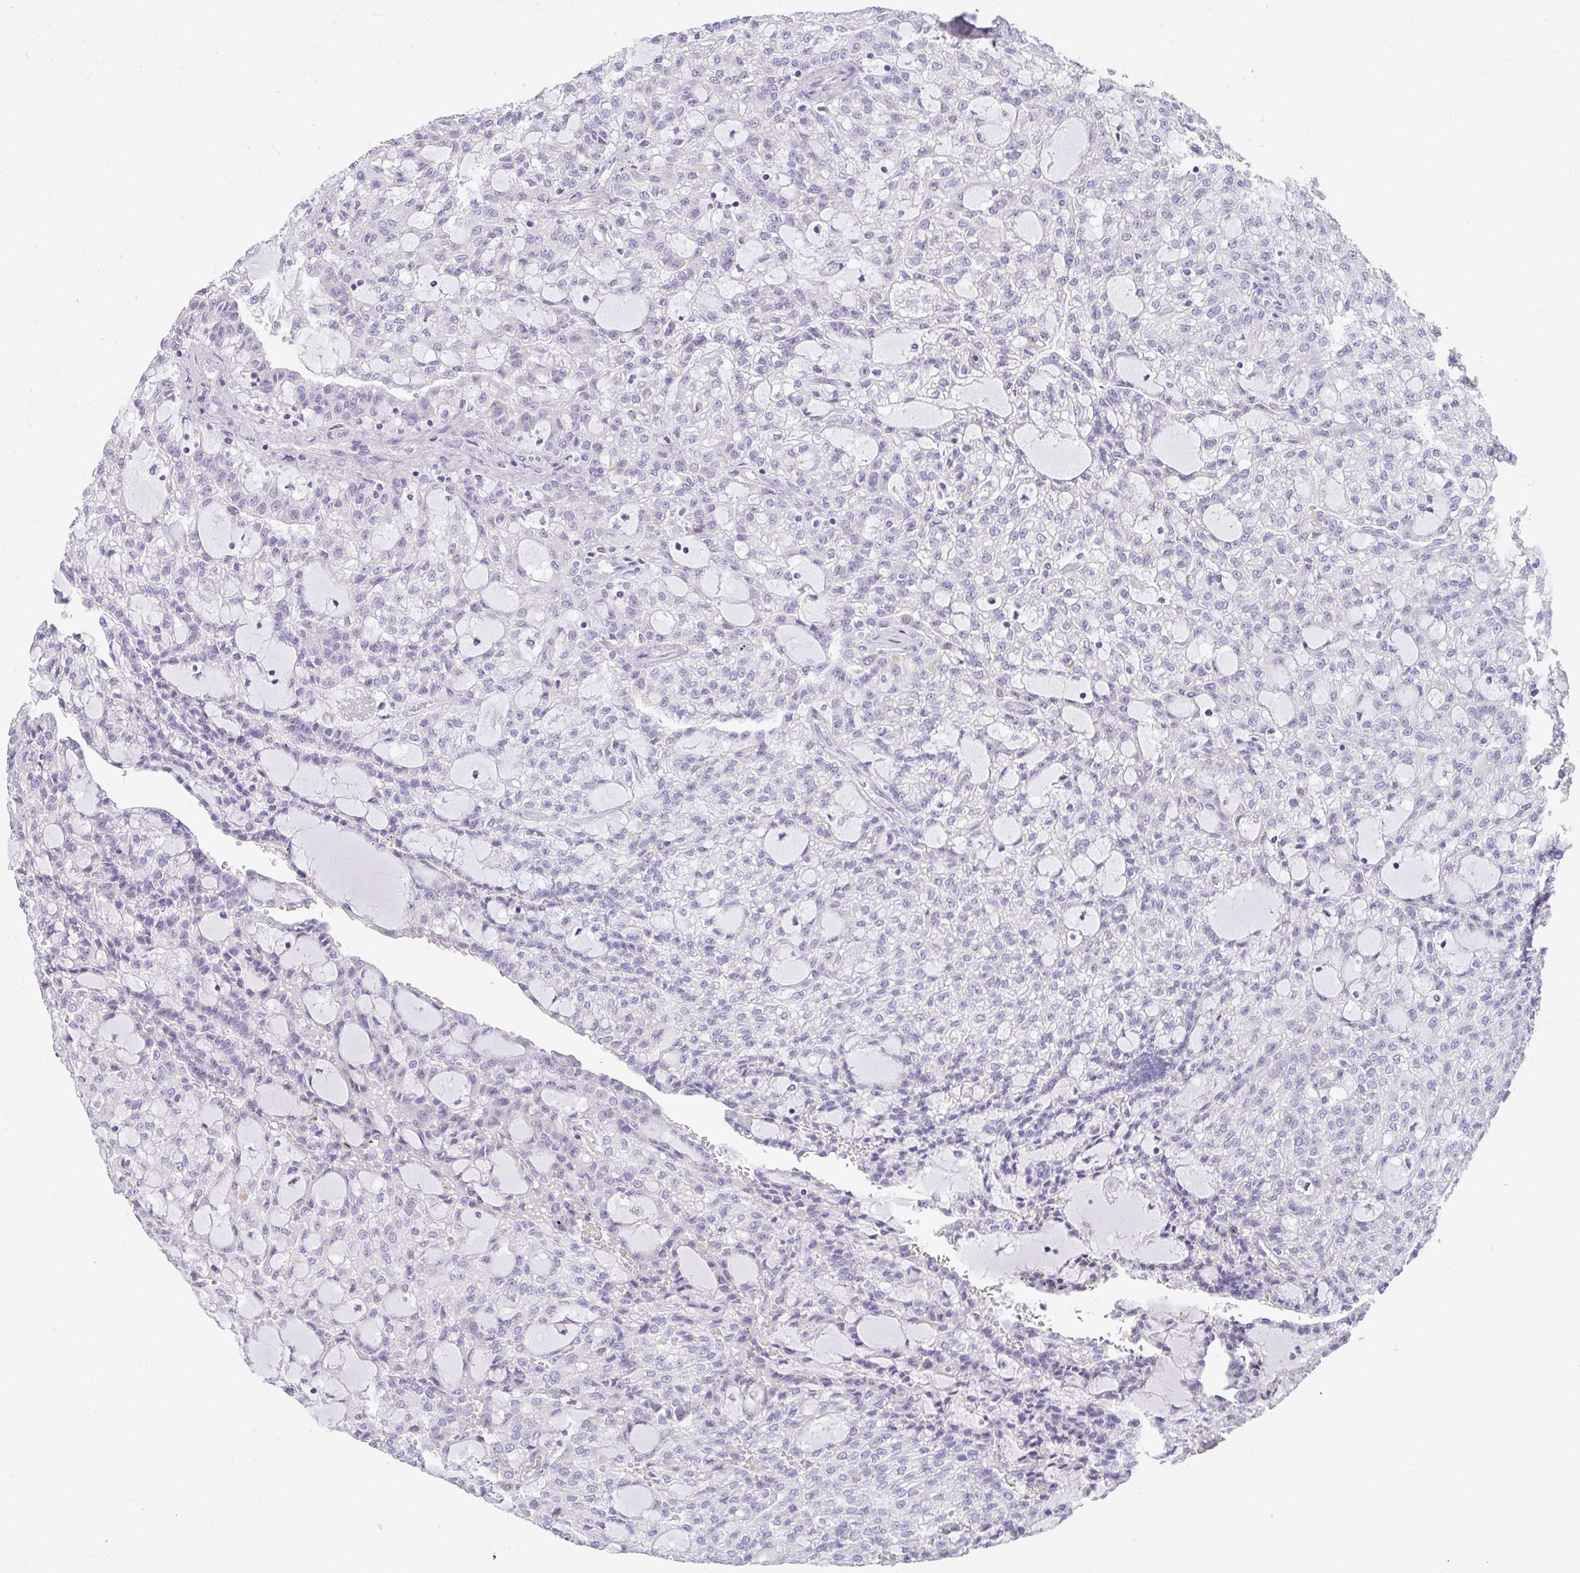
{"staining": {"intensity": "negative", "quantity": "none", "location": "none"}, "tissue": "renal cancer", "cell_type": "Tumor cells", "image_type": "cancer", "snomed": [{"axis": "morphology", "description": "Adenocarcinoma, NOS"}, {"axis": "topography", "description": "Kidney"}], "caption": "IHC of human renal cancer (adenocarcinoma) shows no staining in tumor cells.", "gene": "GSDMB", "patient": {"sex": "male", "age": 63}}